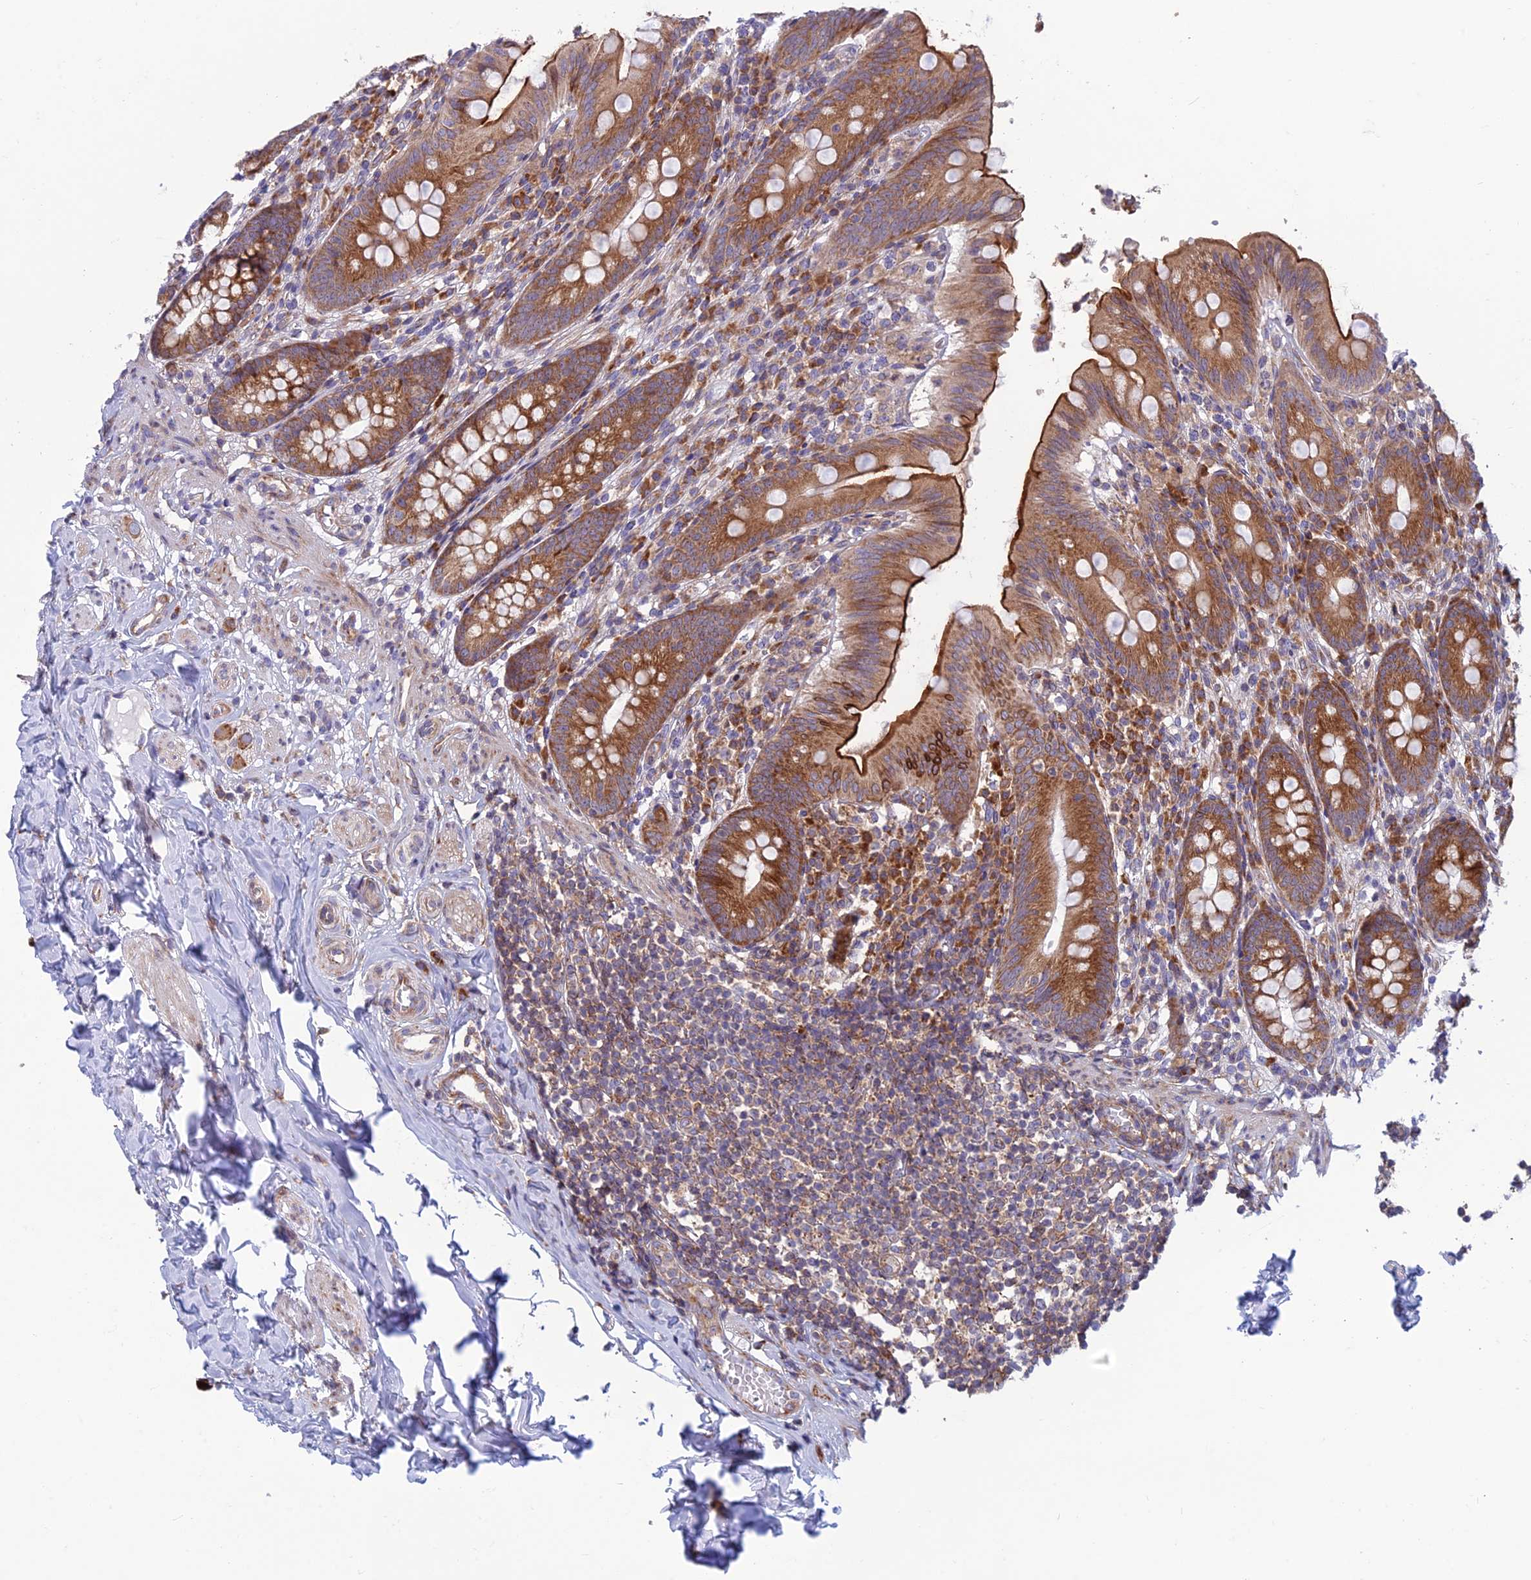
{"staining": {"intensity": "strong", "quantity": ">75%", "location": "cytoplasmic/membranous"}, "tissue": "appendix", "cell_type": "Glandular cells", "image_type": "normal", "snomed": [{"axis": "morphology", "description": "Normal tissue, NOS"}, {"axis": "topography", "description": "Appendix"}], "caption": "Appendix stained for a protein exhibits strong cytoplasmic/membranous positivity in glandular cells. (DAB IHC with brightfield microscopy, high magnification).", "gene": "RPL17", "patient": {"sex": "male", "age": 55}}